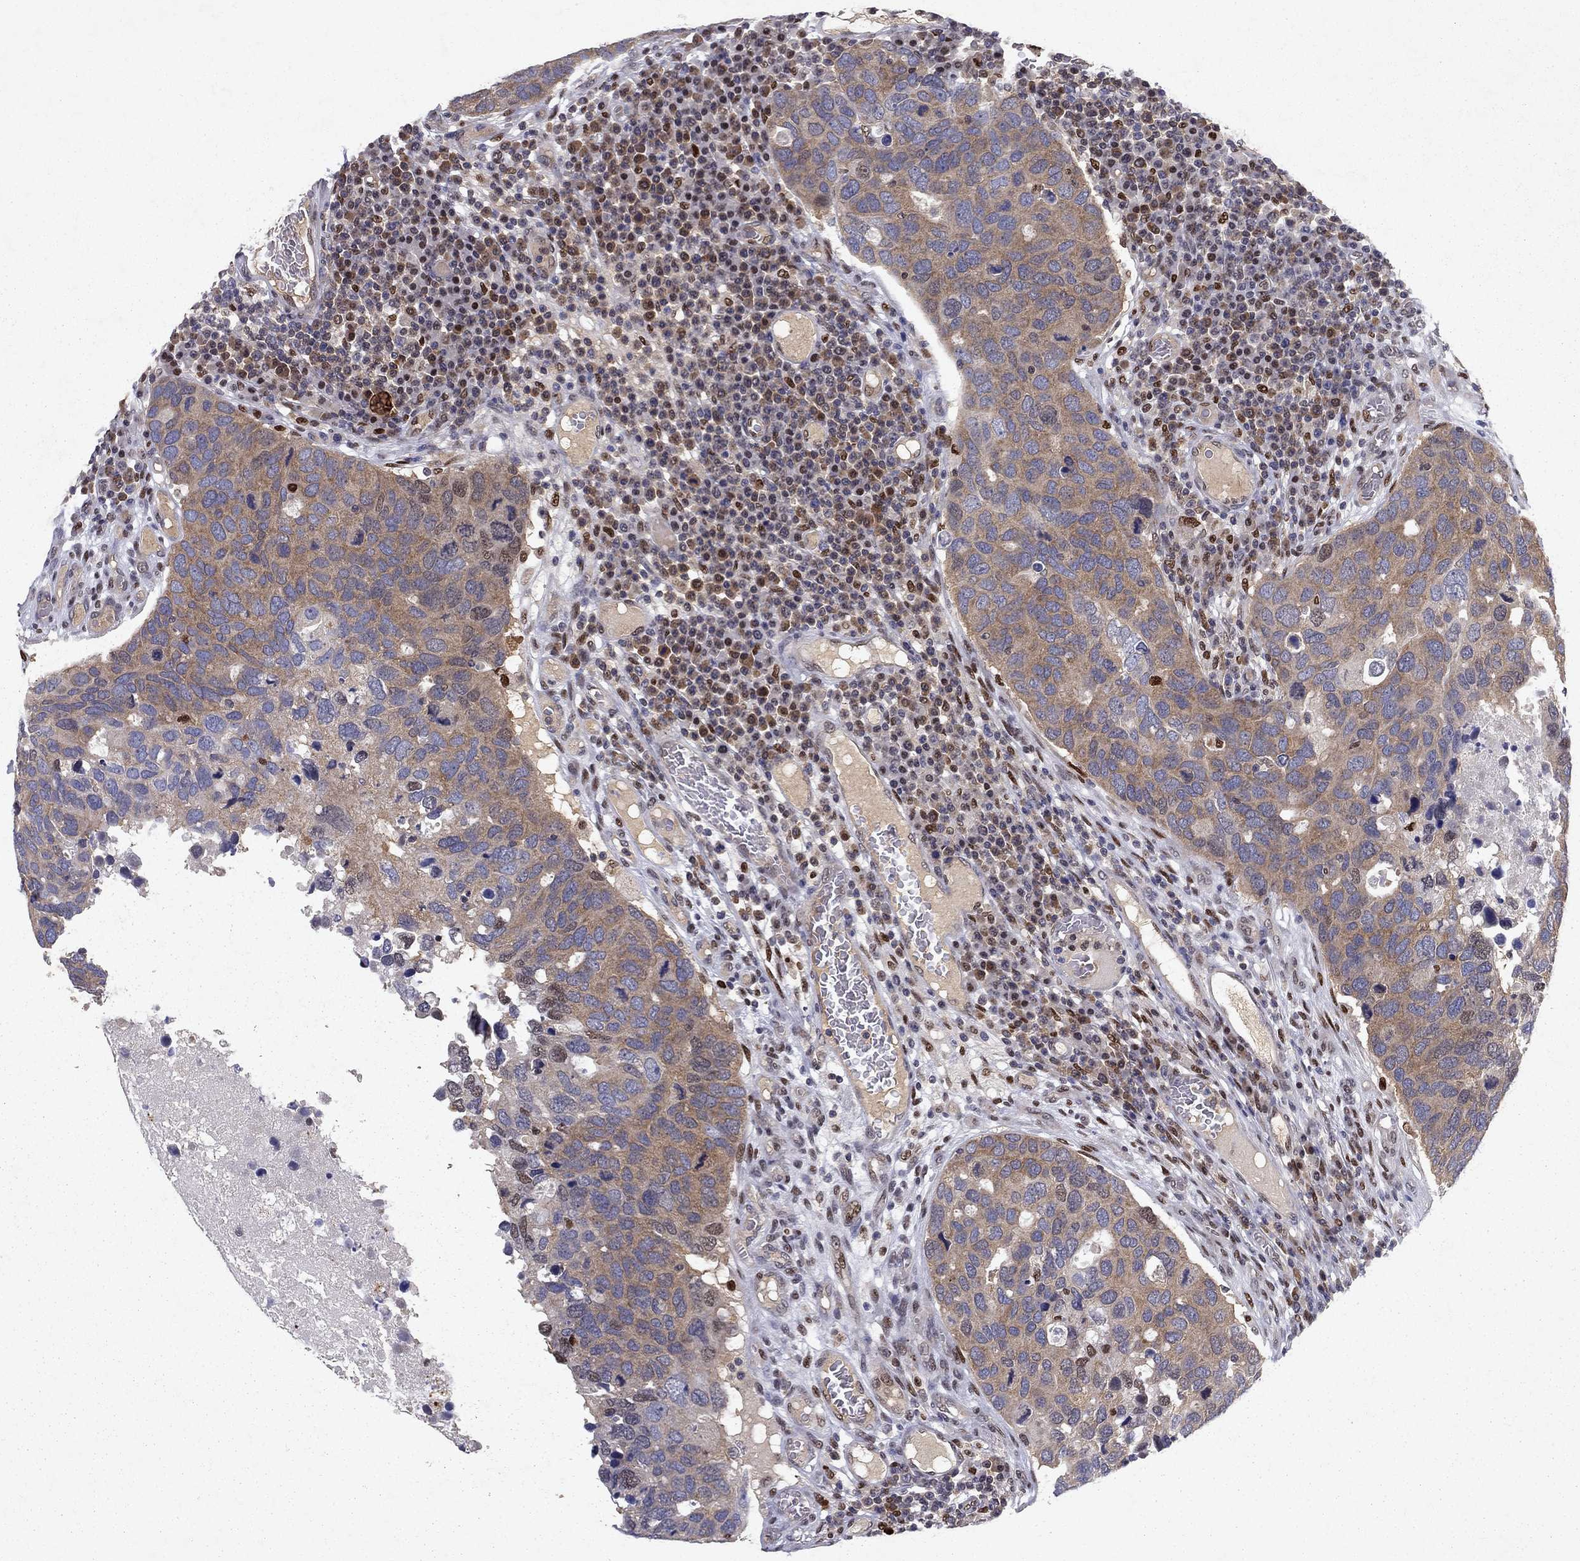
{"staining": {"intensity": "weak", "quantity": ">75%", "location": "cytoplasmic/membranous"}, "tissue": "breast cancer", "cell_type": "Tumor cells", "image_type": "cancer", "snomed": [{"axis": "morphology", "description": "Duct carcinoma"}, {"axis": "topography", "description": "Breast"}], "caption": "Approximately >75% of tumor cells in breast cancer show weak cytoplasmic/membranous protein staining as visualized by brown immunohistochemical staining.", "gene": "CRTC1", "patient": {"sex": "female", "age": 83}}